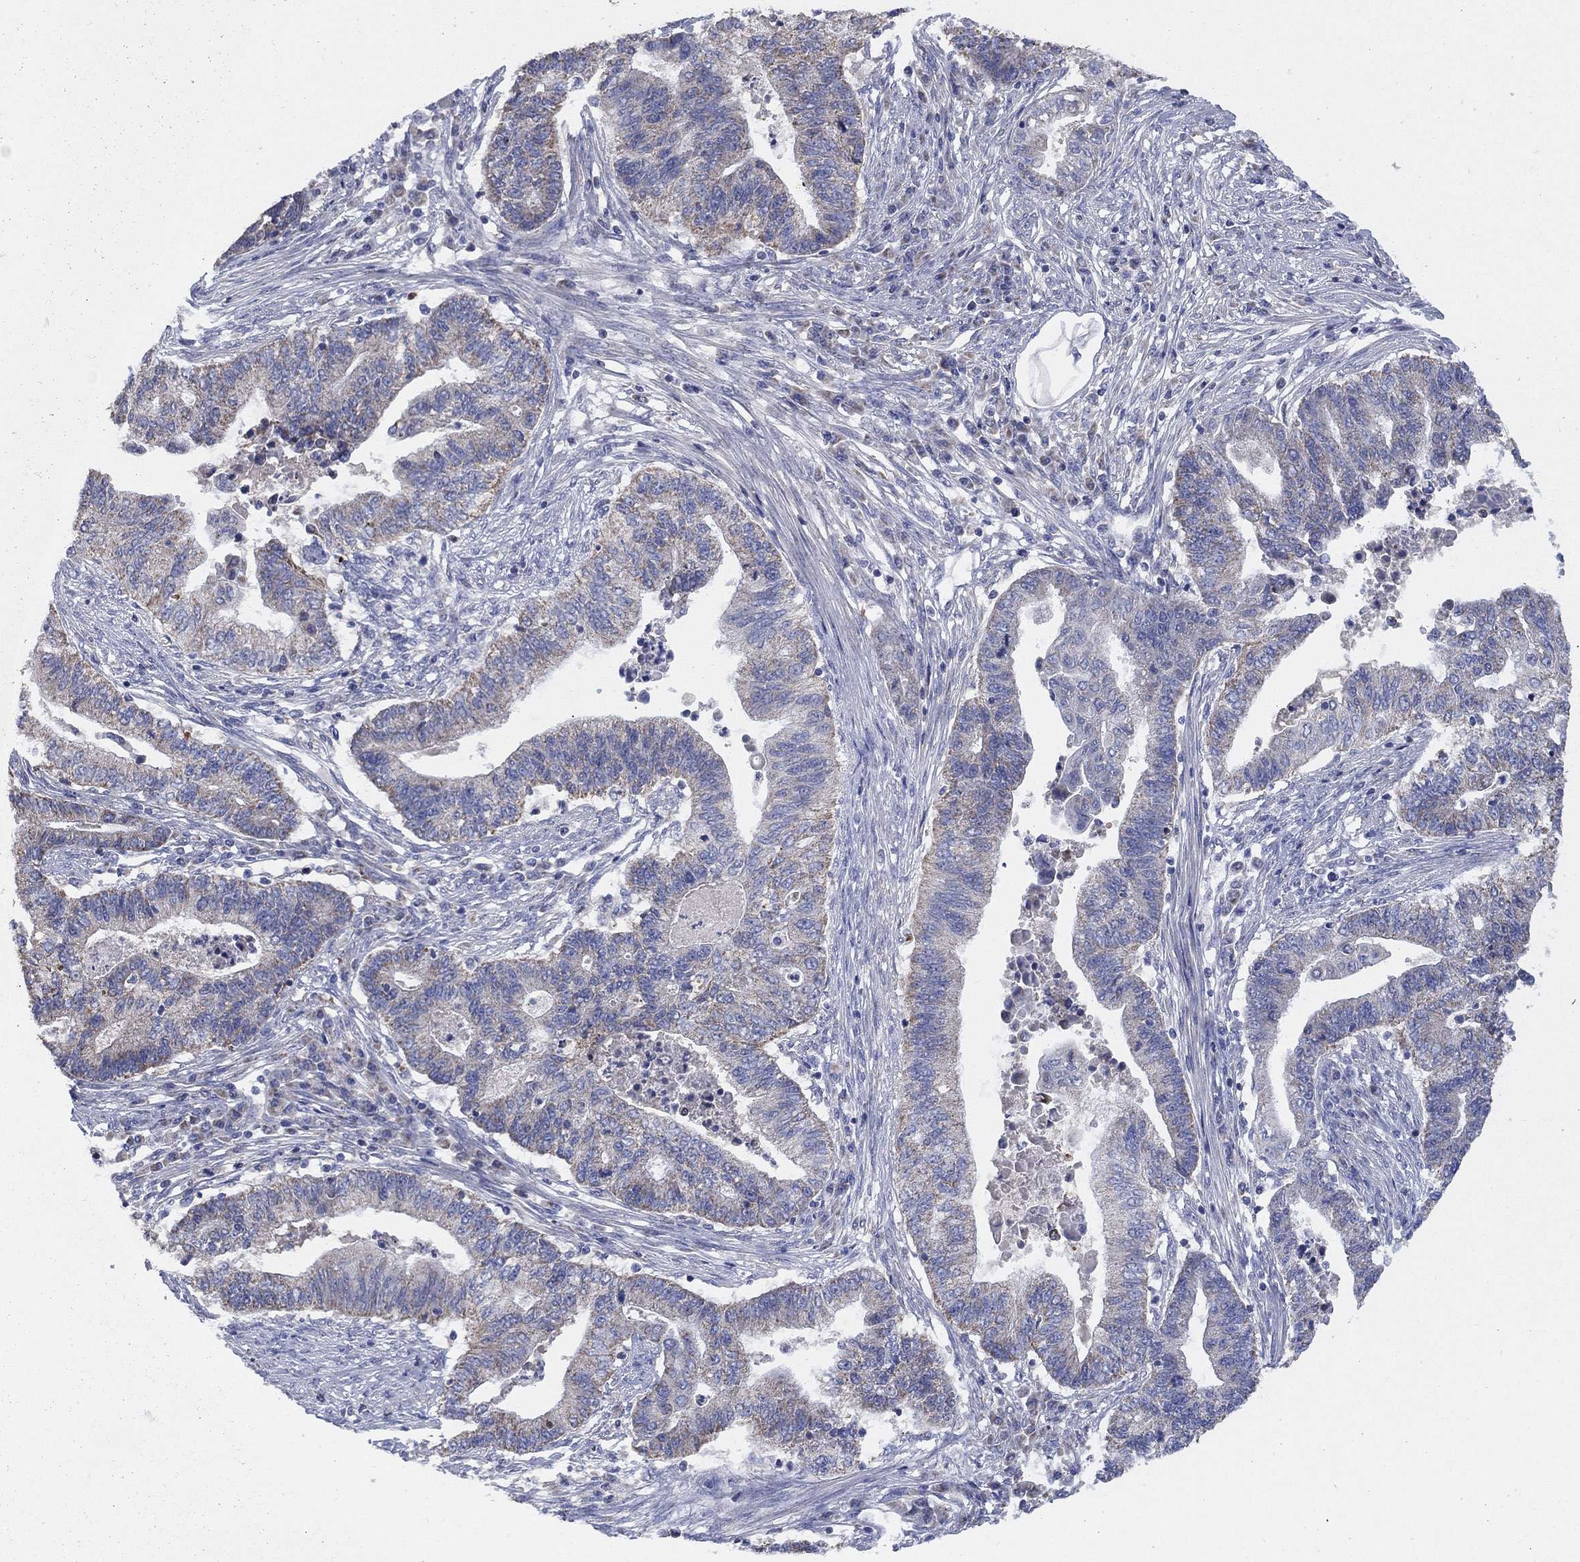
{"staining": {"intensity": "weak", "quantity": "<25%", "location": "cytoplasmic/membranous"}, "tissue": "endometrial cancer", "cell_type": "Tumor cells", "image_type": "cancer", "snomed": [{"axis": "morphology", "description": "Adenocarcinoma, NOS"}, {"axis": "topography", "description": "Uterus"}, {"axis": "topography", "description": "Endometrium"}], "caption": "IHC of endometrial cancer (adenocarcinoma) demonstrates no expression in tumor cells. (Immunohistochemistry (ihc), brightfield microscopy, high magnification).", "gene": "CLVS1", "patient": {"sex": "female", "age": 54}}